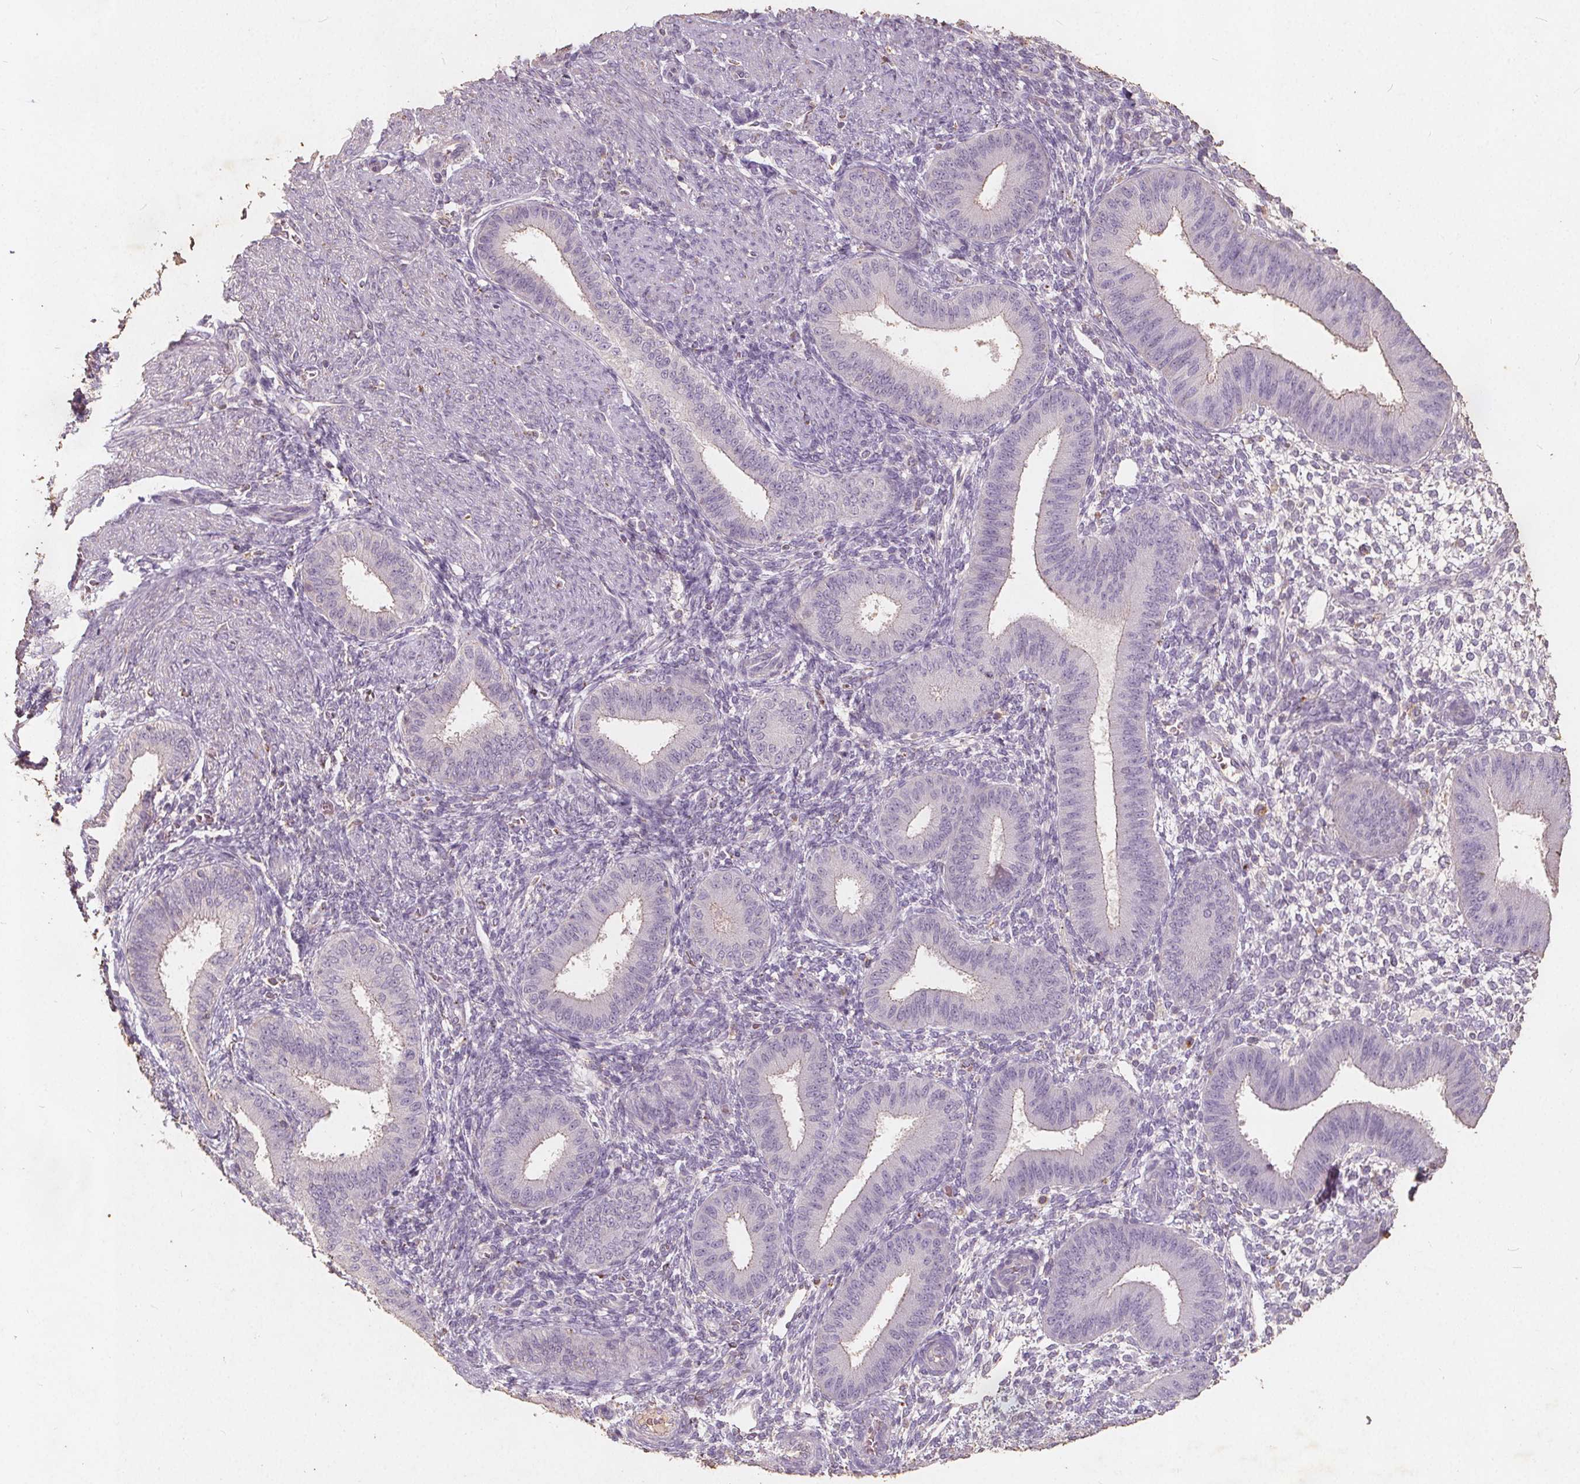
{"staining": {"intensity": "negative", "quantity": "none", "location": "none"}, "tissue": "endometrium", "cell_type": "Cells in endometrial stroma", "image_type": "normal", "snomed": [{"axis": "morphology", "description": "Normal tissue, NOS"}, {"axis": "topography", "description": "Endometrium"}], "caption": "Cells in endometrial stroma are negative for brown protein staining in benign endometrium. (DAB immunohistochemistry visualized using brightfield microscopy, high magnification).", "gene": "C19orf84", "patient": {"sex": "female", "age": 39}}